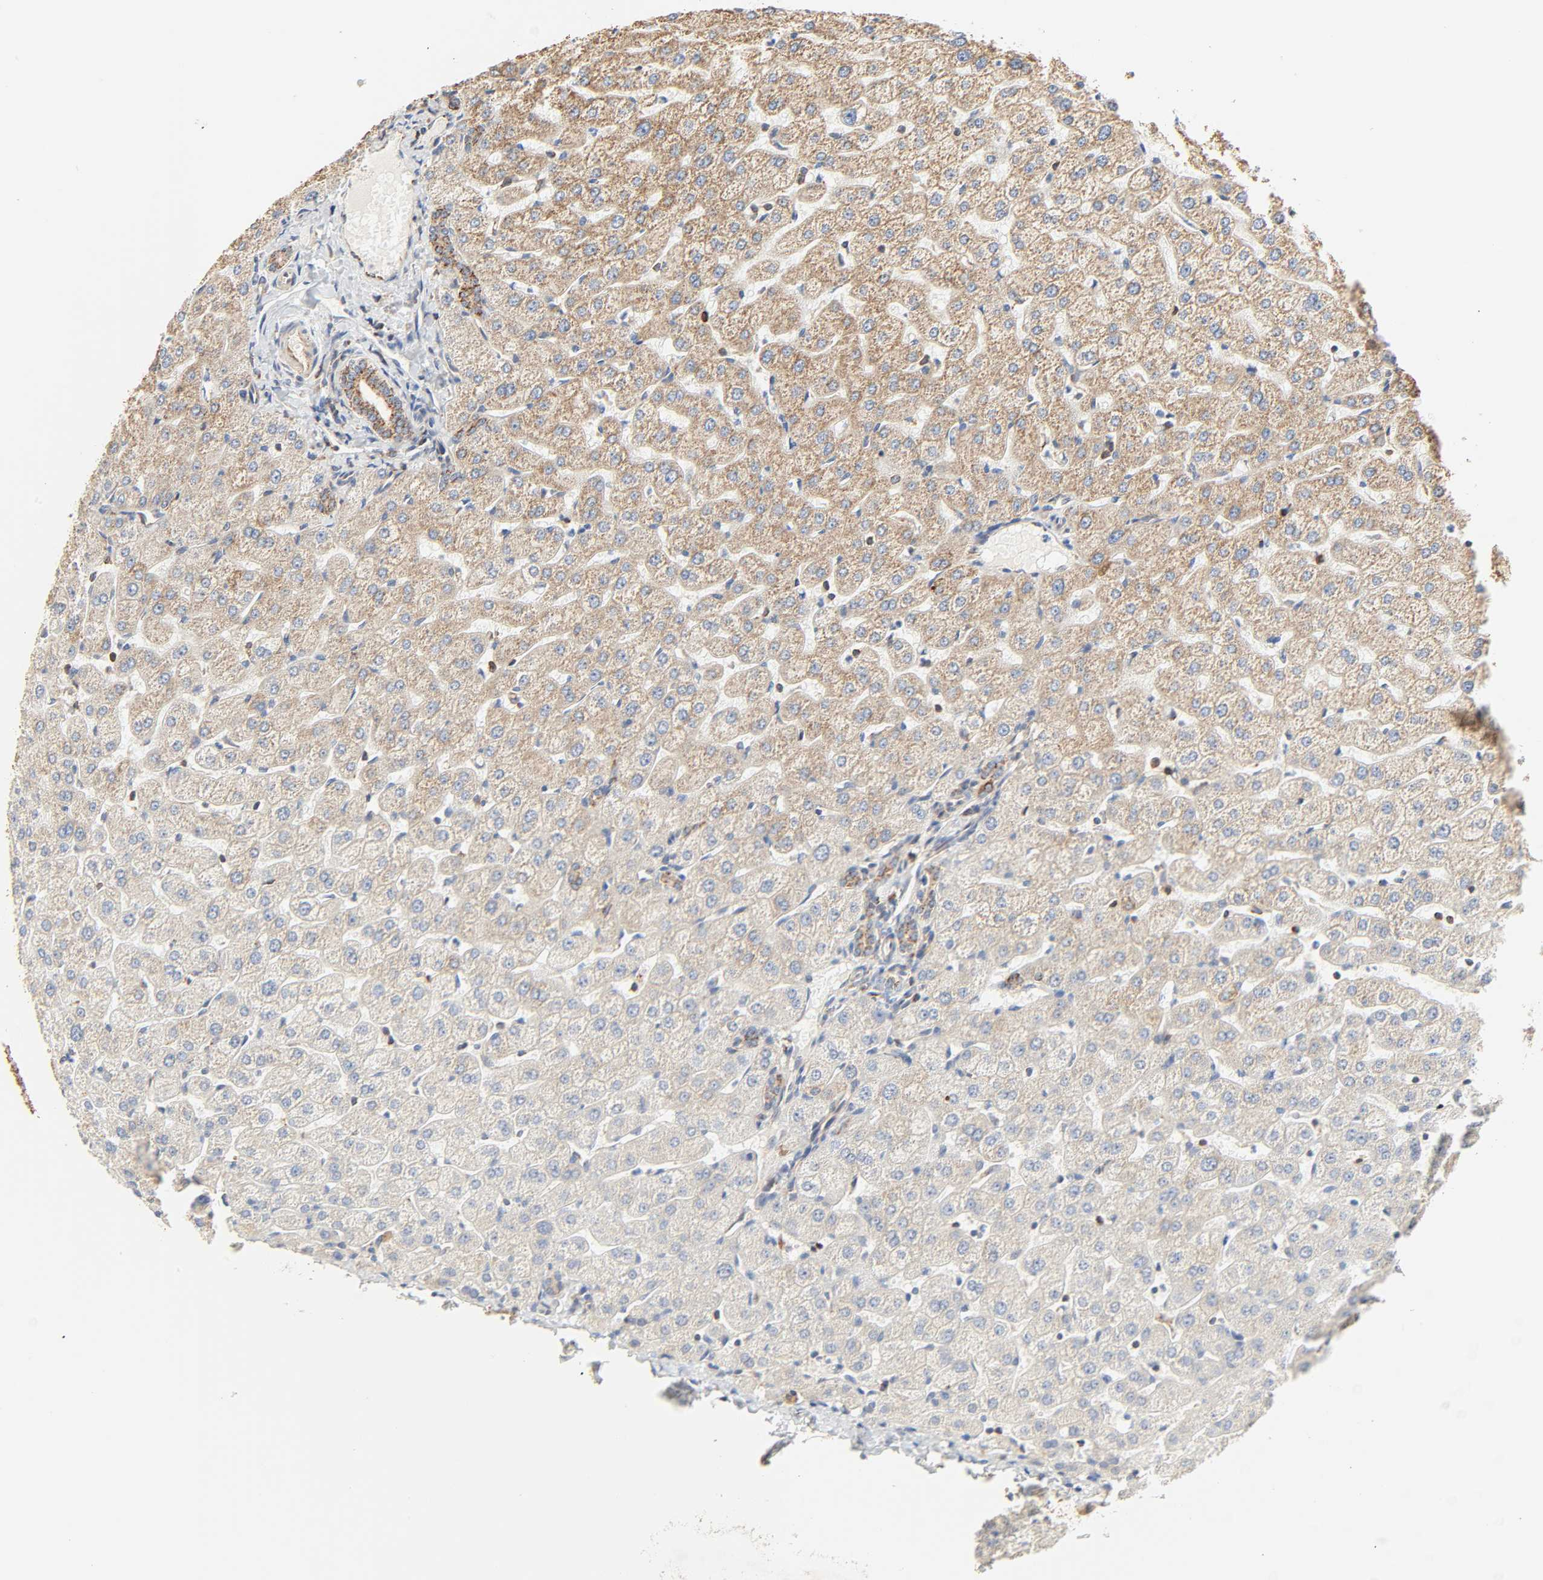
{"staining": {"intensity": "strong", "quantity": ">75%", "location": "cytoplasmic/membranous"}, "tissue": "liver", "cell_type": "Cholangiocytes", "image_type": "normal", "snomed": [{"axis": "morphology", "description": "Normal tissue, NOS"}, {"axis": "morphology", "description": "Fibrosis, NOS"}, {"axis": "topography", "description": "Liver"}], "caption": "A high-resolution histopathology image shows immunohistochemistry staining of normal liver, which demonstrates strong cytoplasmic/membranous expression in approximately >75% of cholangiocytes. The staining was performed using DAB (3,3'-diaminobenzidine) to visualize the protein expression in brown, while the nuclei were stained in blue with hematoxylin (Magnification: 20x).", "gene": "ZMAT5", "patient": {"sex": "female", "age": 29}}